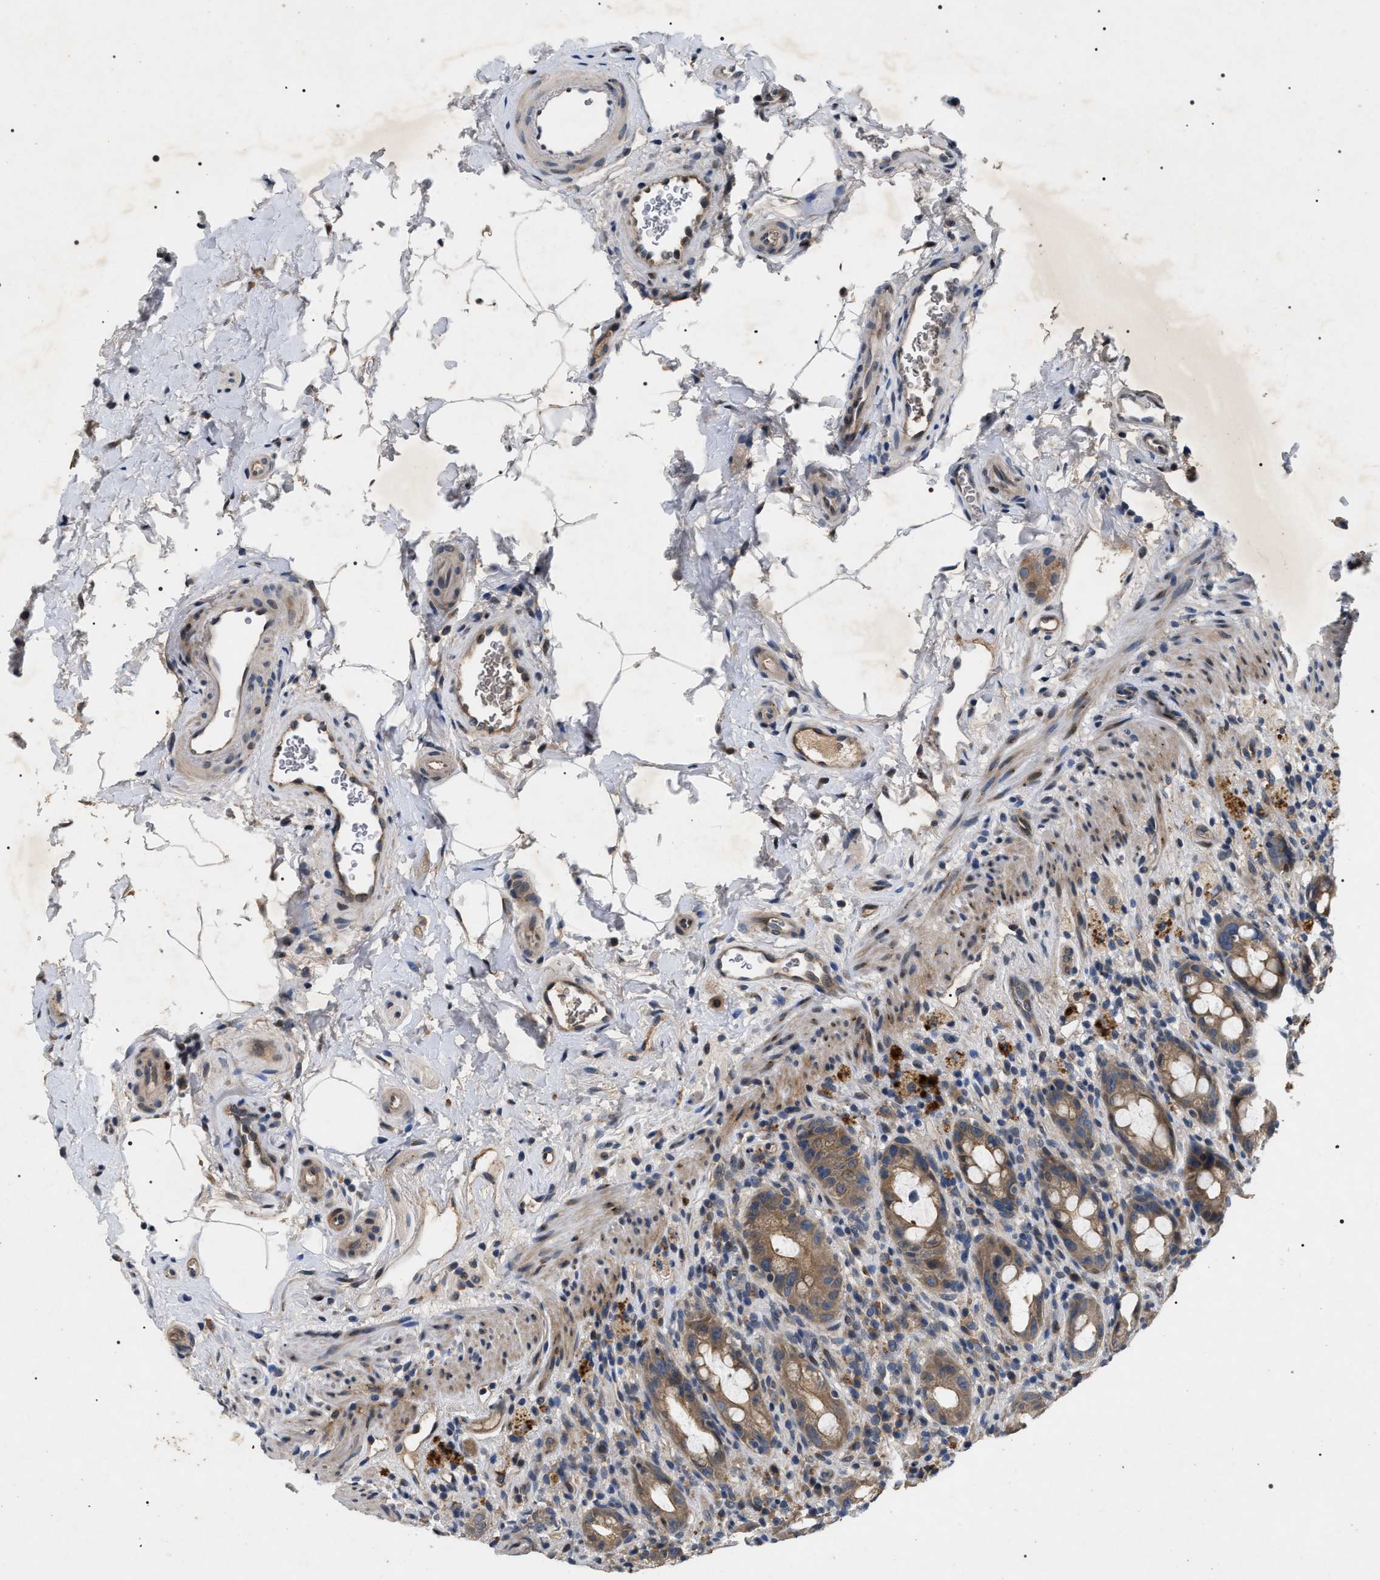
{"staining": {"intensity": "moderate", "quantity": ">75%", "location": "cytoplasmic/membranous"}, "tissue": "rectum", "cell_type": "Glandular cells", "image_type": "normal", "snomed": [{"axis": "morphology", "description": "Normal tissue, NOS"}, {"axis": "topography", "description": "Rectum"}], "caption": "Immunohistochemistry (IHC) of normal human rectum shows medium levels of moderate cytoplasmic/membranous positivity in about >75% of glandular cells.", "gene": "IFT81", "patient": {"sex": "male", "age": 44}}